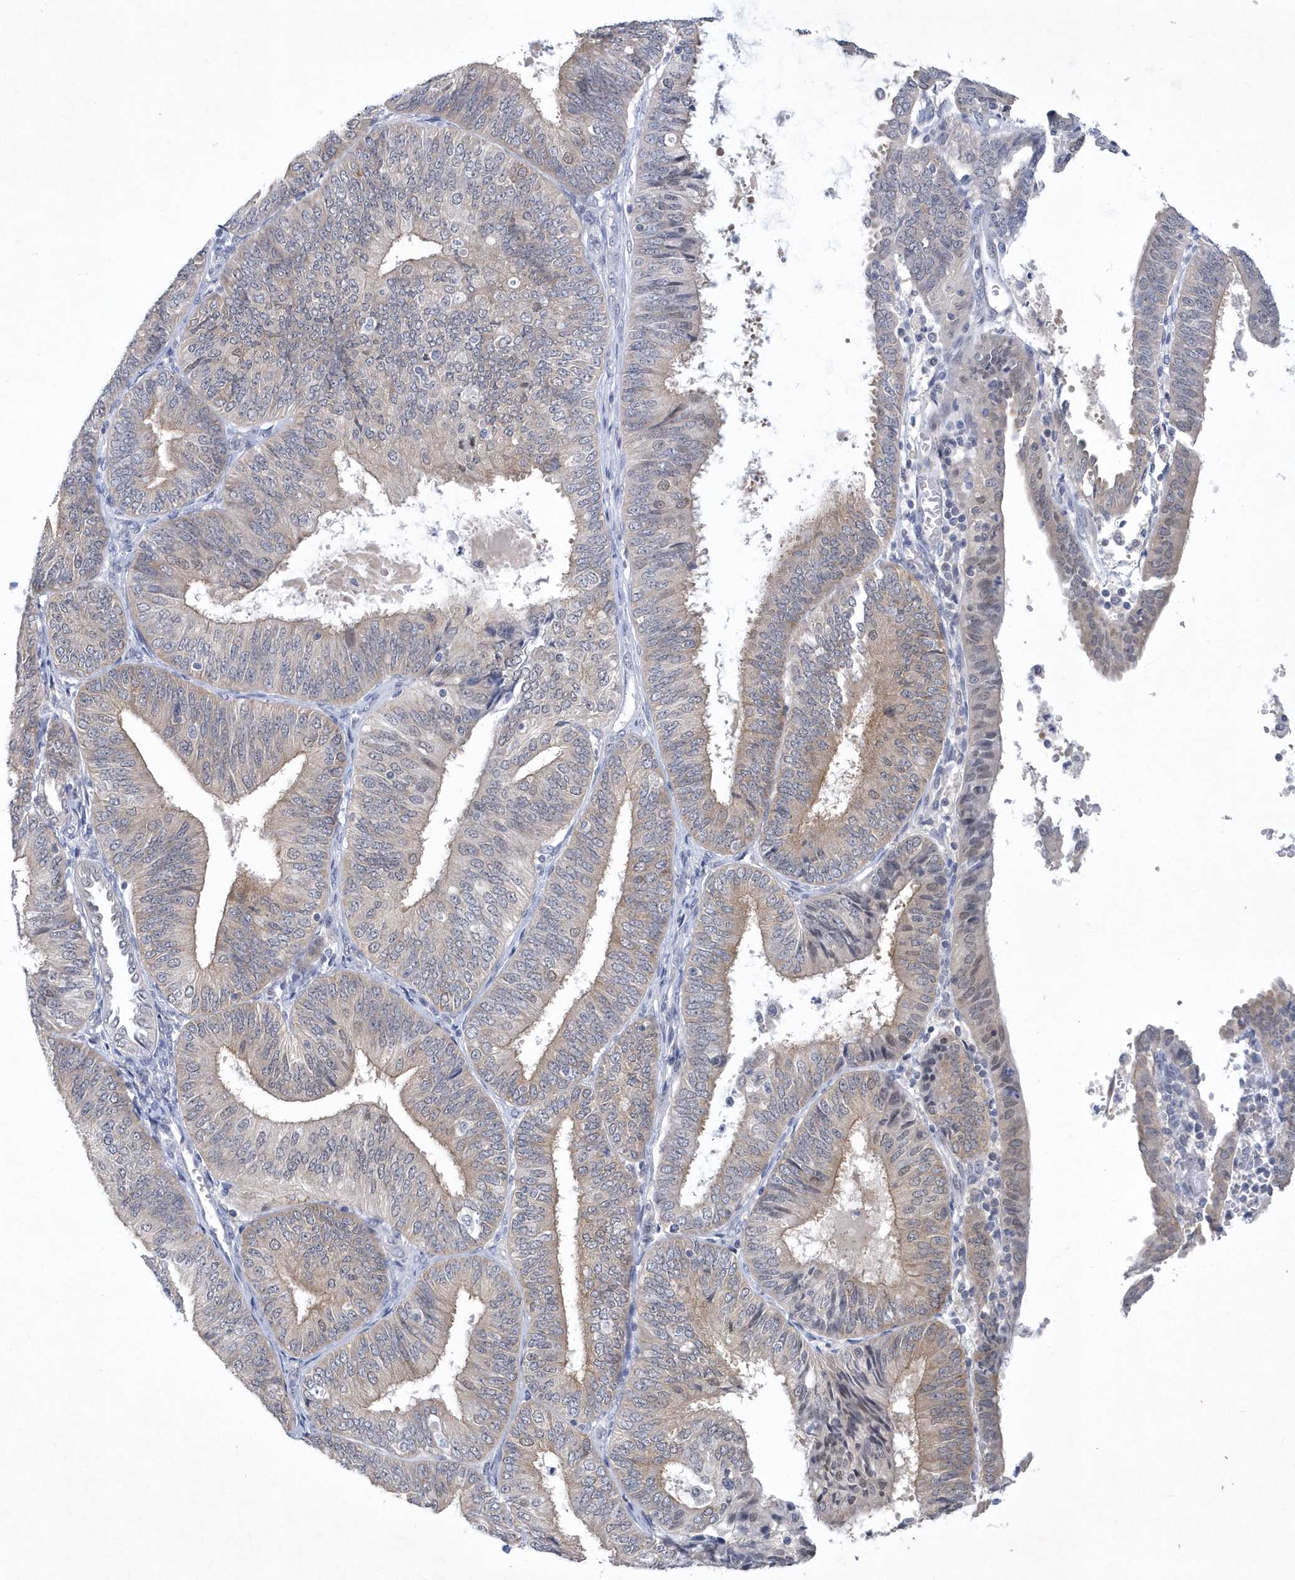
{"staining": {"intensity": "weak", "quantity": "25%-75%", "location": "cytoplasmic/membranous"}, "tissue": "endometrial cancer", "cell_type": "Tumor cells", "image_type": "cancer", "snomed": [{"axis": "morphology", "description": "Adenocarcinoma, NOS"}, {"axis": "topography", "description": "Endometrium"}], "caption": "High-magnification brightfield microscopy of endometrial cancer (adenocarcinoma) stained with DAB (3,3'-diaminobenzidine) (brown) and counterstained with hematoxylin (blue). tumor cells exhibit weak cytoplasmic/membranous positivity is present in about25%-75% of cells.", "gene": "SRGAP3", "patient": {"sex": "female", "age": 58}}